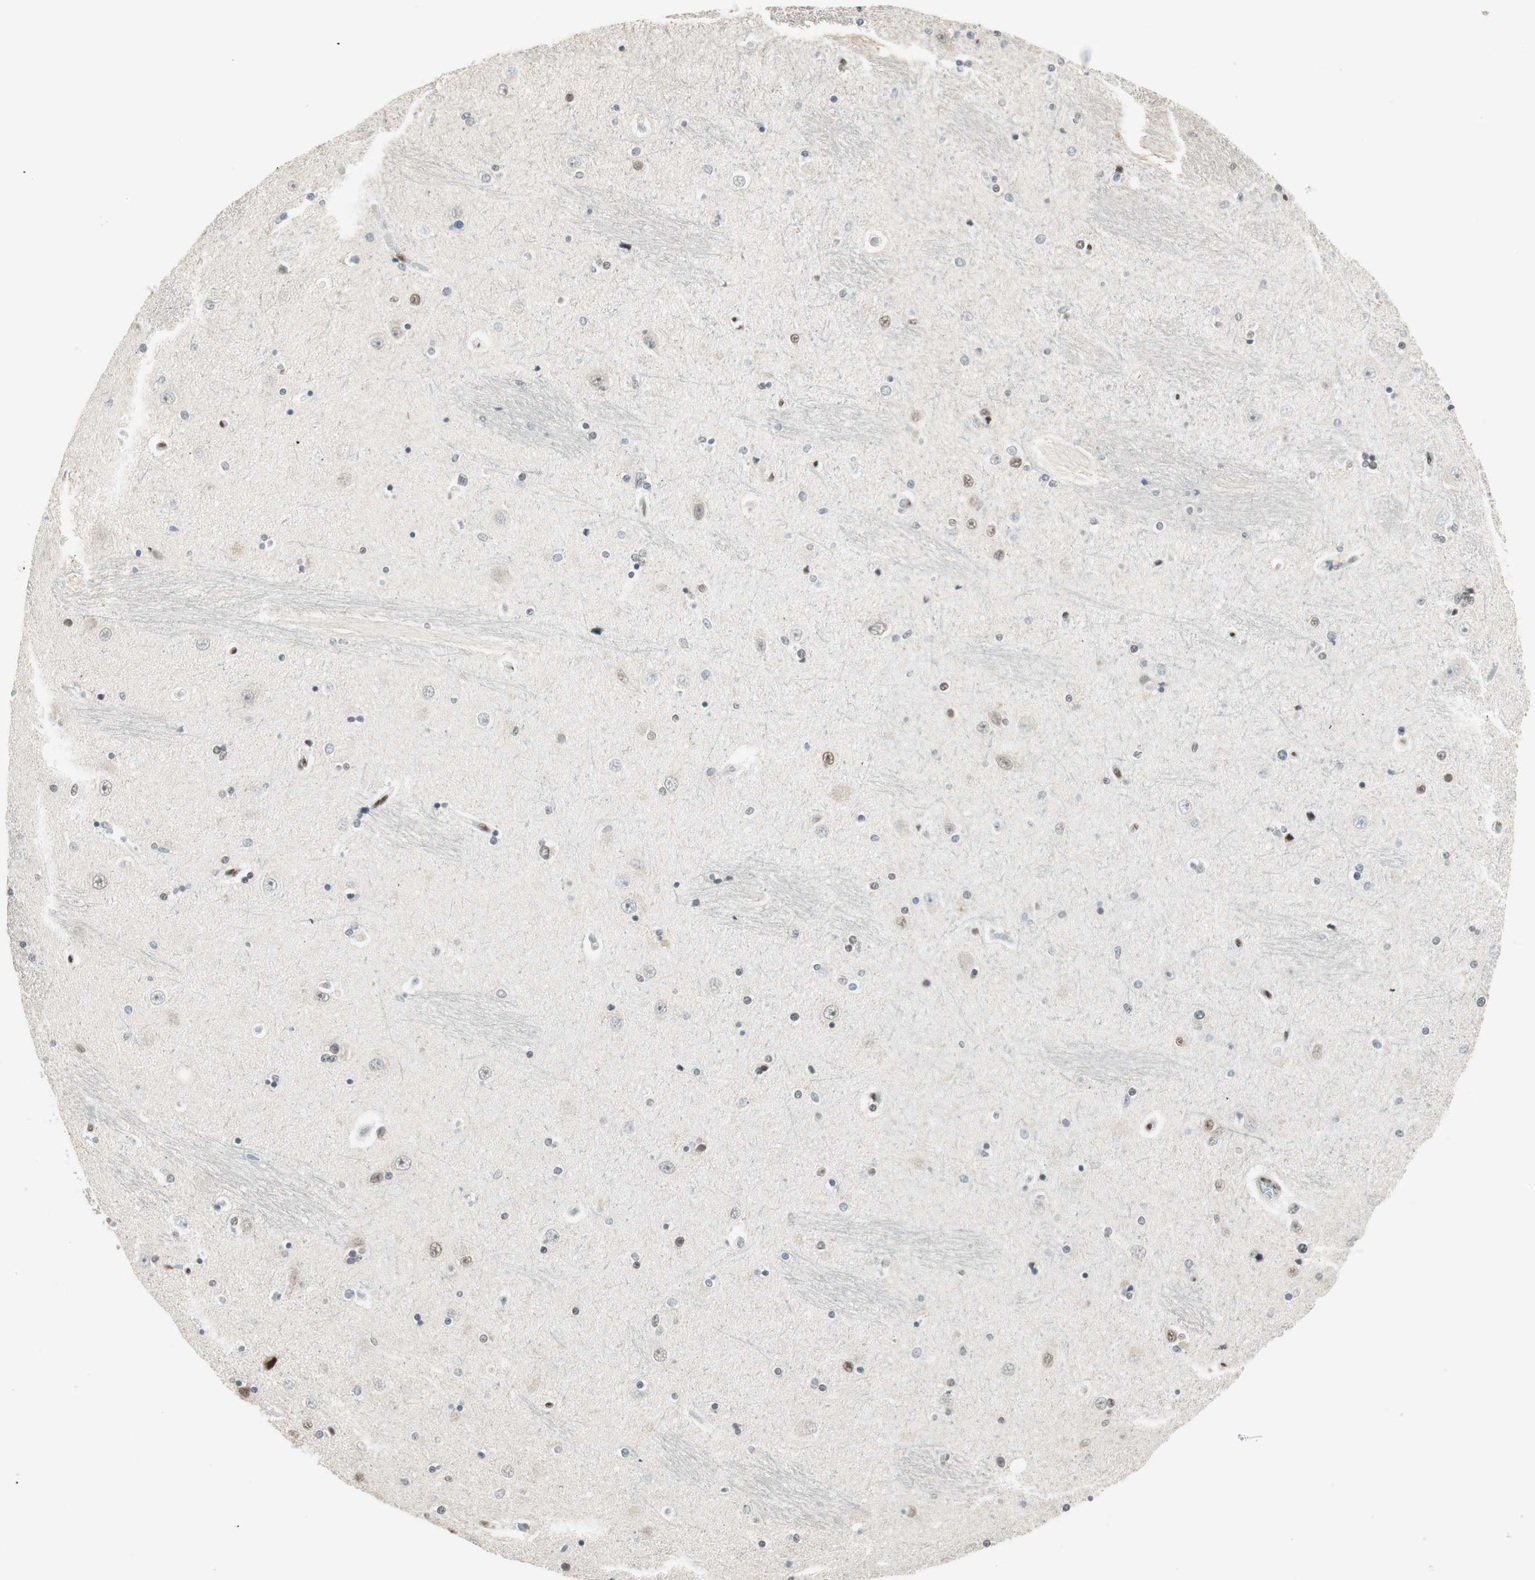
{"staining": {"intensity": "weak", "quantity": "25%-75%", "location": "nuclear"}, "tissue": "hippocampus", "cell_type": "Glial cells", "image_type": "normal", "snomed": [{"axis": "morphology", "description": "Normal tissue, NOS"}, {"axis": "topography", "description": "Hippocampus"}], "caption": "High-power microscopy captured an immunohistochemistry (IHC) image of normal hippocampus, revealing weak nuclear staining in about 25%-75% of glial cells.", "gene": "ZBTB17", "patient": {"sex": "female", "age": 54}}